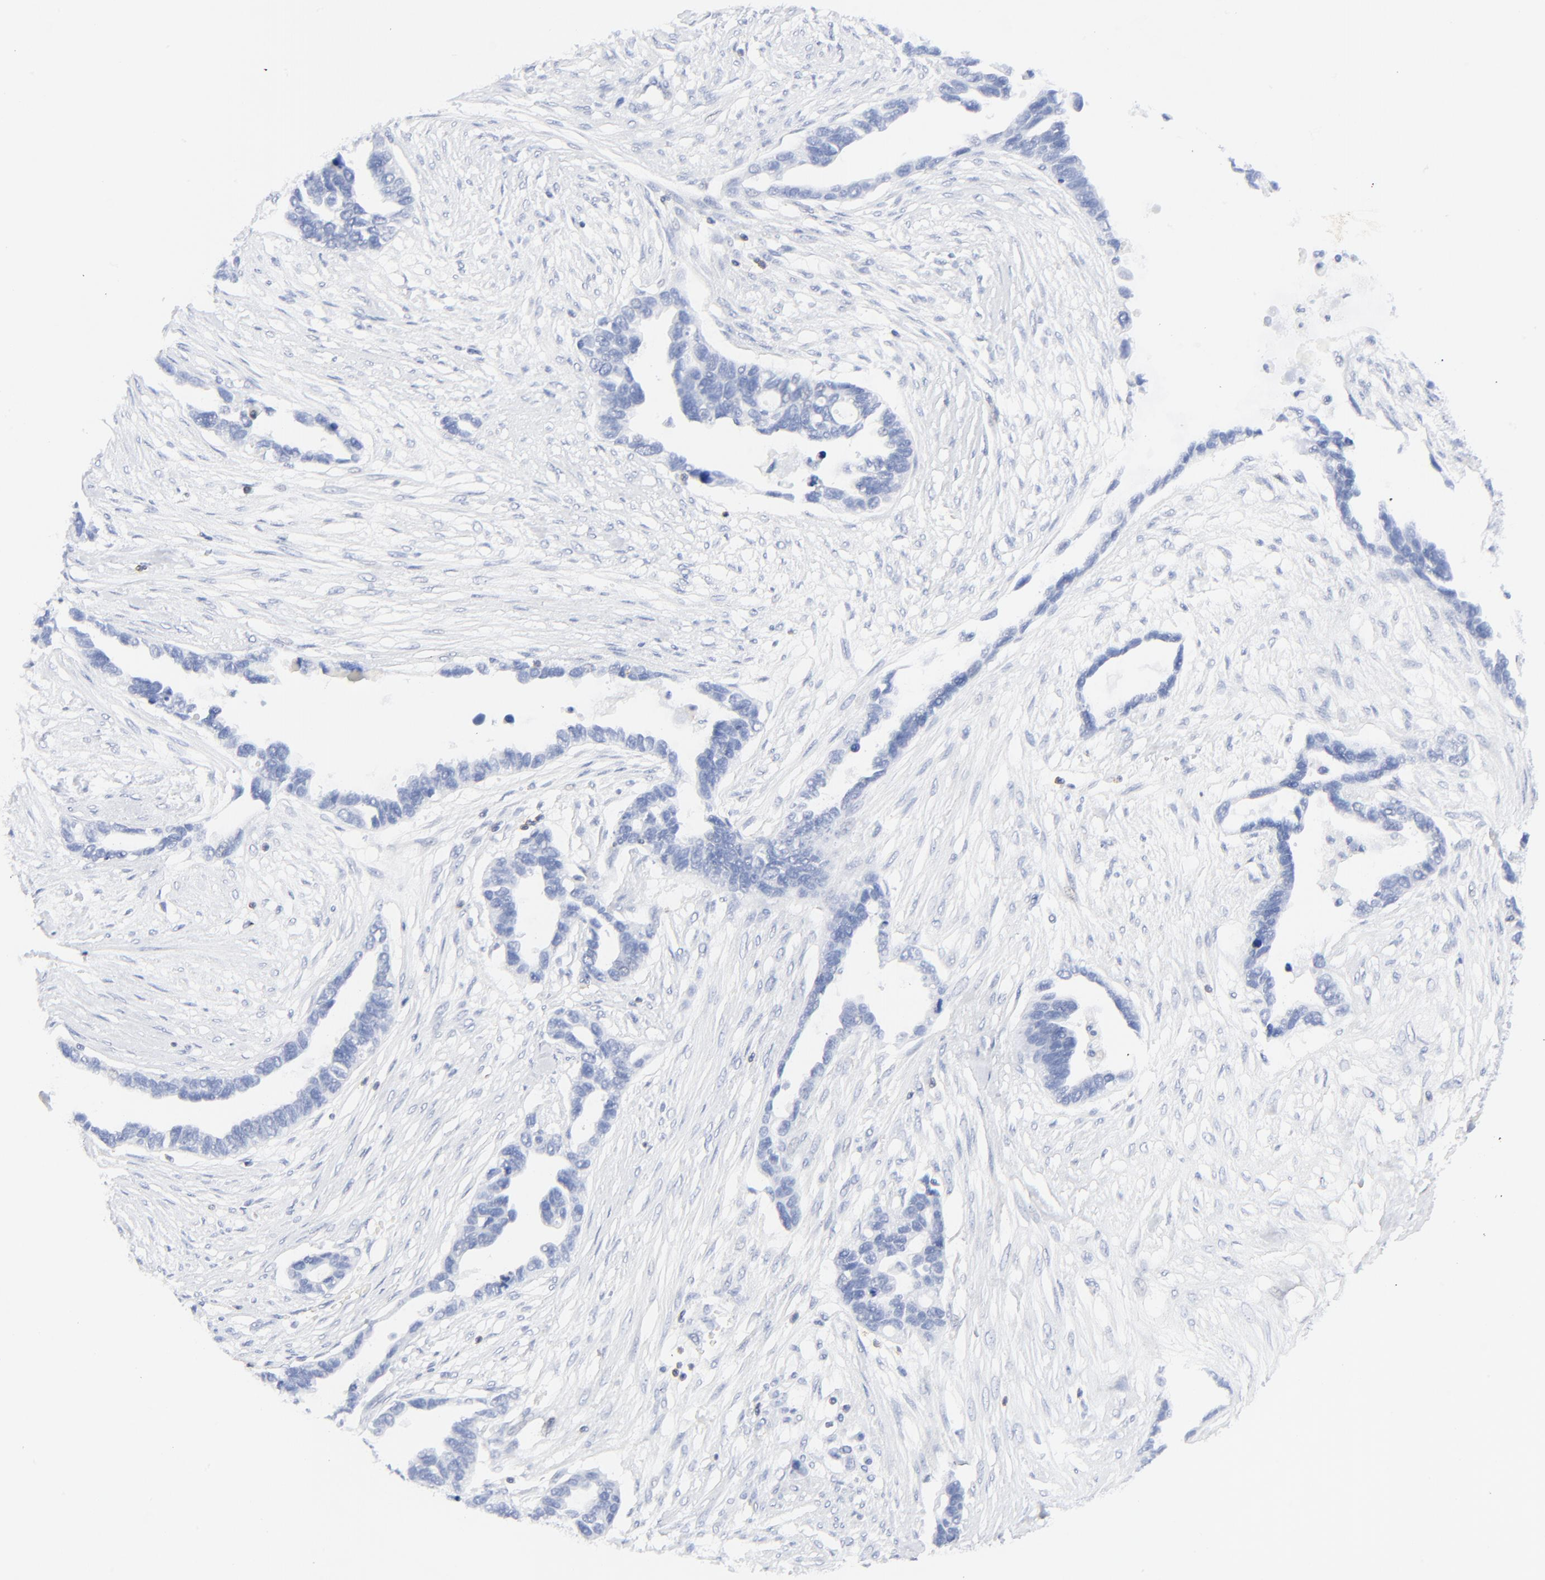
{"staining": {"intensity": "negative", "quantity": "none", "location": "none"}, "tissue": "ovarian cancer", "cell_type": "Tumor cells", "image_type": "cancer", "snomed": [{"axis": "morphology", "description": "Cystadenocarcinoma, serous, NOS"}, {"axis": "topography", "description": "Ovary"}], "caption": "Immunohistochemistry histopathology image of neoplastic tissue: human ovarian serous cystadenocarcinoma stained with DAB reveals no significant protein staining in tumor cells.", "gene": "LCK", "patient": {"sex": "female", "age": 54}}